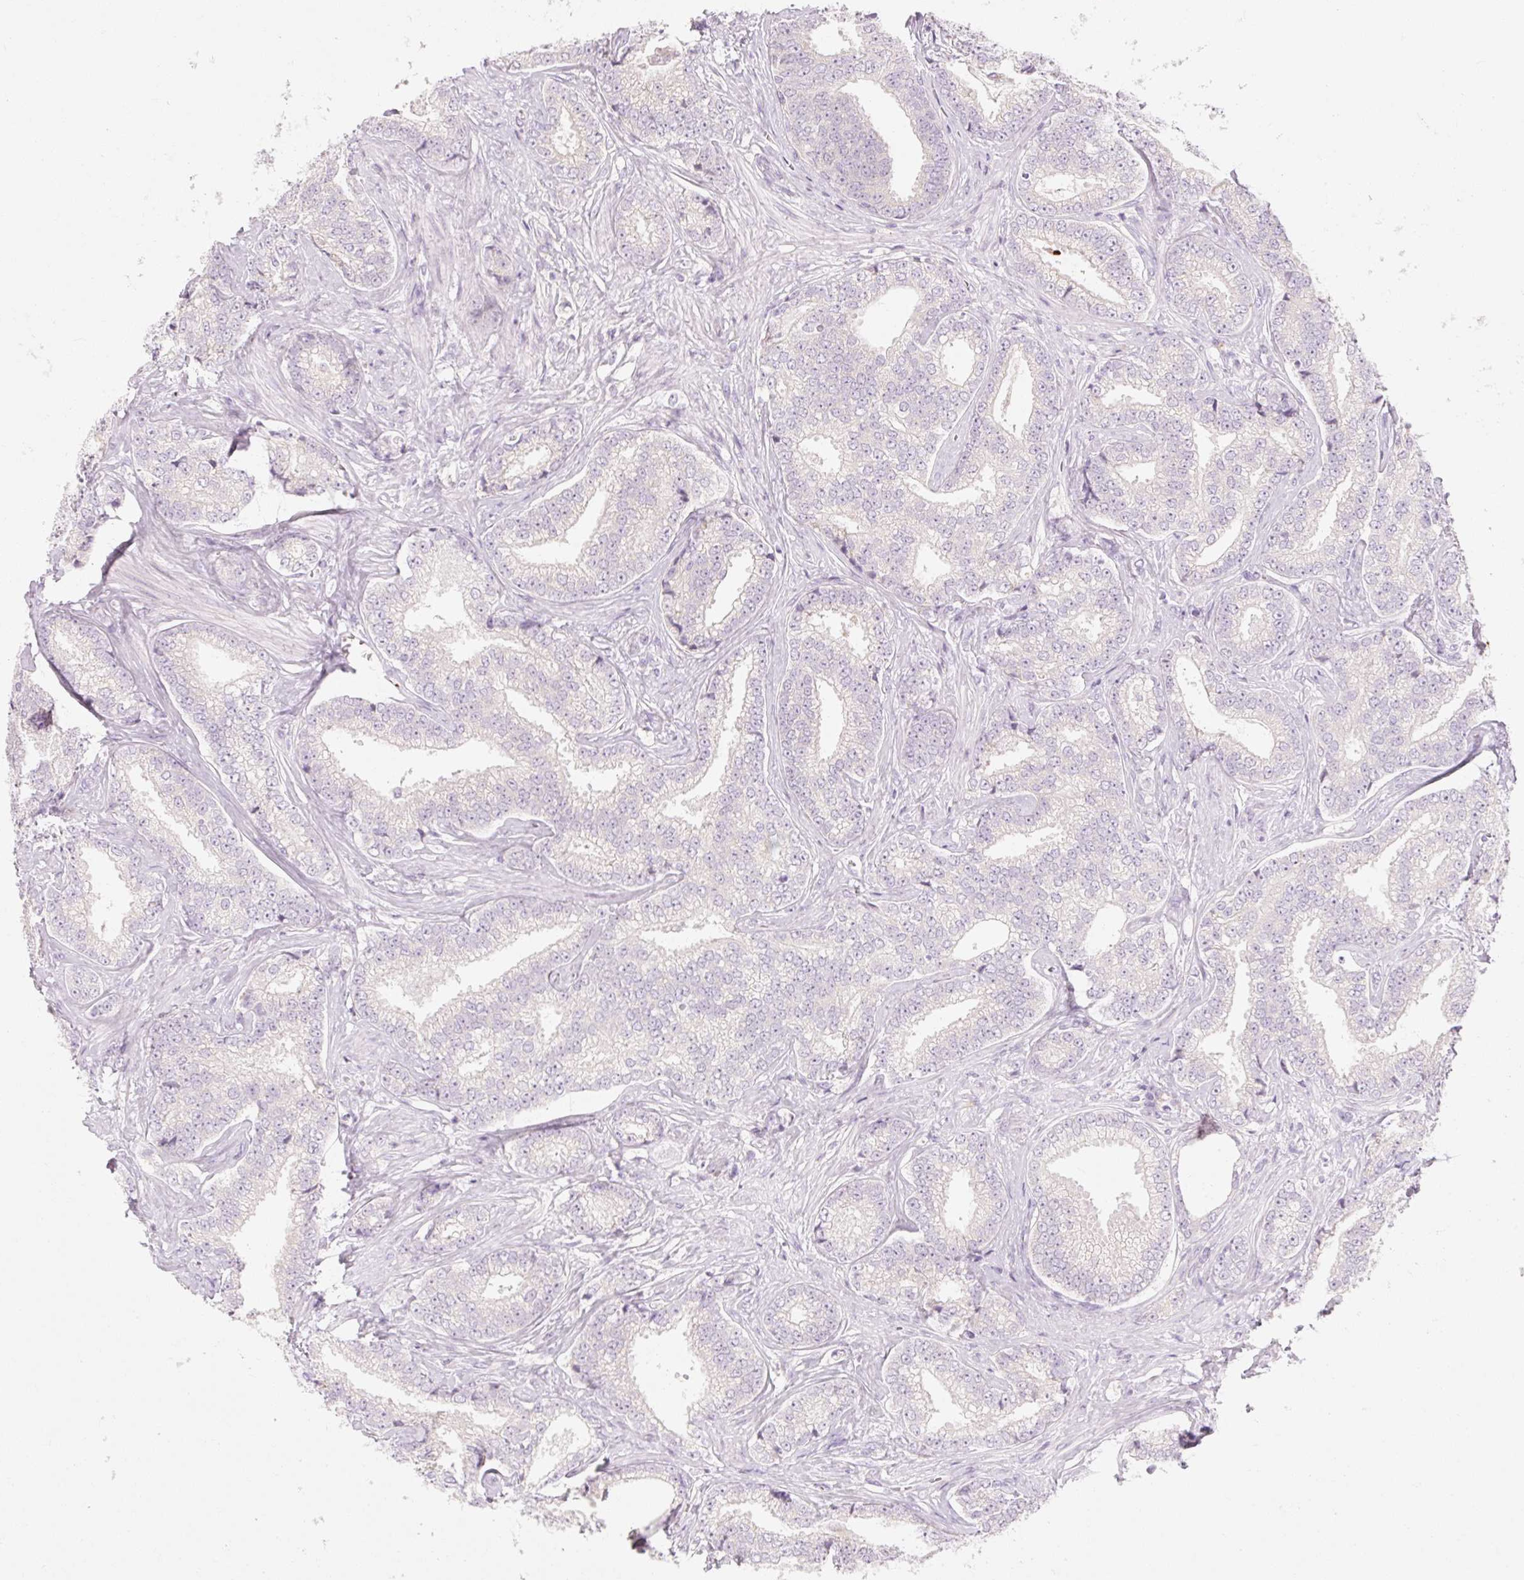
{"staining": {"intensity": "negative", "quantity": "none", "location": "none"}, "tissue": "prostate cancer", "cell_type": "Tumor cells", "image_type": "cancer", "snomed": [{"axis": "morphology", "description": "Adenocarcinoma, Low grade"}, {"axis": "topography", "description": "Prostate"}], "caption": "This is an immunohistochemistry image of human prostate cancer. There is no positivity in tumor cells.", "gene": "MYO1D", "patient": {"sex": "male", "age": 63}}